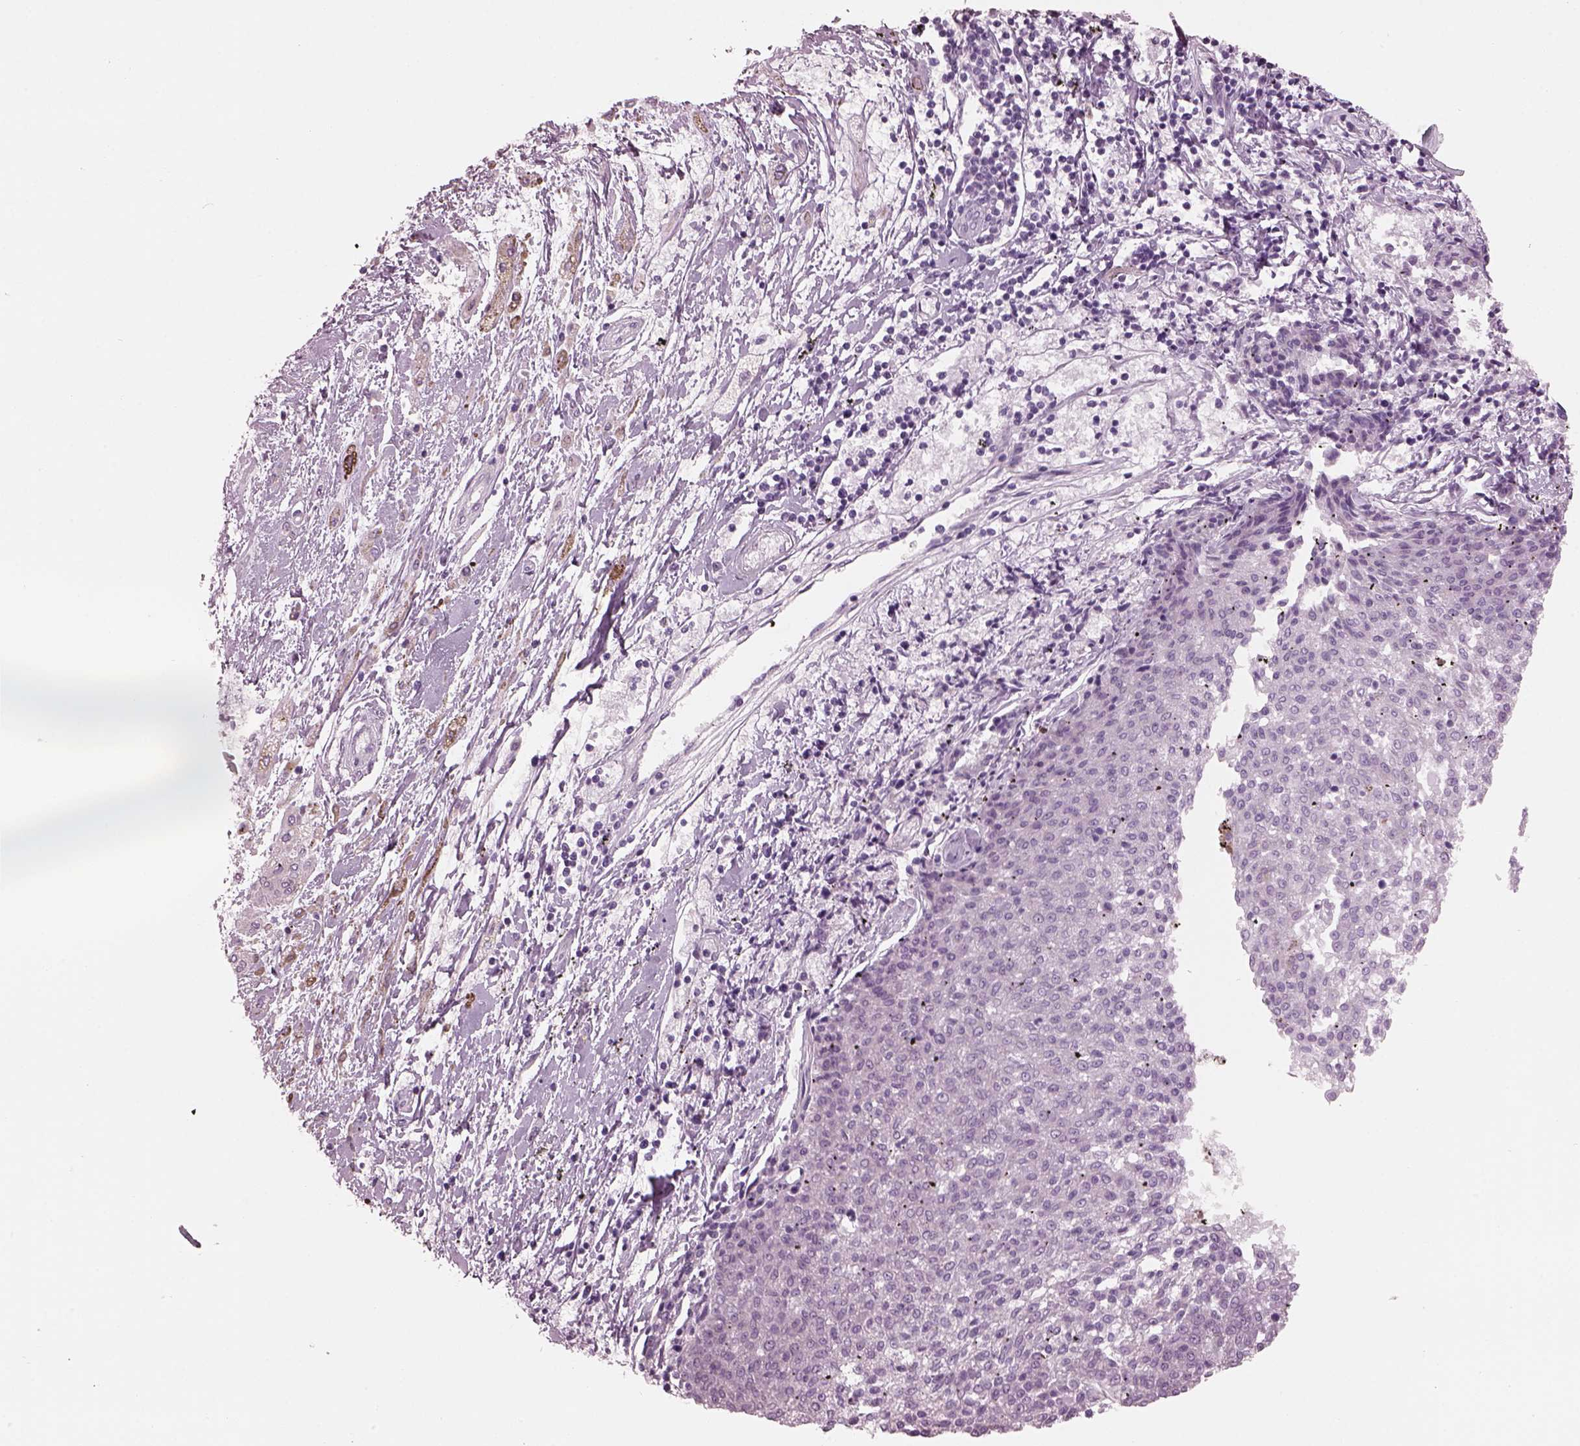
{"staining": {"intensity": "negative", "quantity": "none", "location": "none"}, "tissue": "melanoma", "cell_type": "Tumor cells", "image_type": "cancer", "snomed": [{"axis": "morphology", "description": "Malignant melanoma, NOS"}, {"axis": "topography", "description": "Skin"}], "caption": "Immunohistochemistry (IHC) histopathology image of neoplastic tissue: human melanoma stained with DAB exhibits no significant protein staining in tumor cells.", "gene": "HYDIN", "patient": {"sex": "female", "age": 72}}